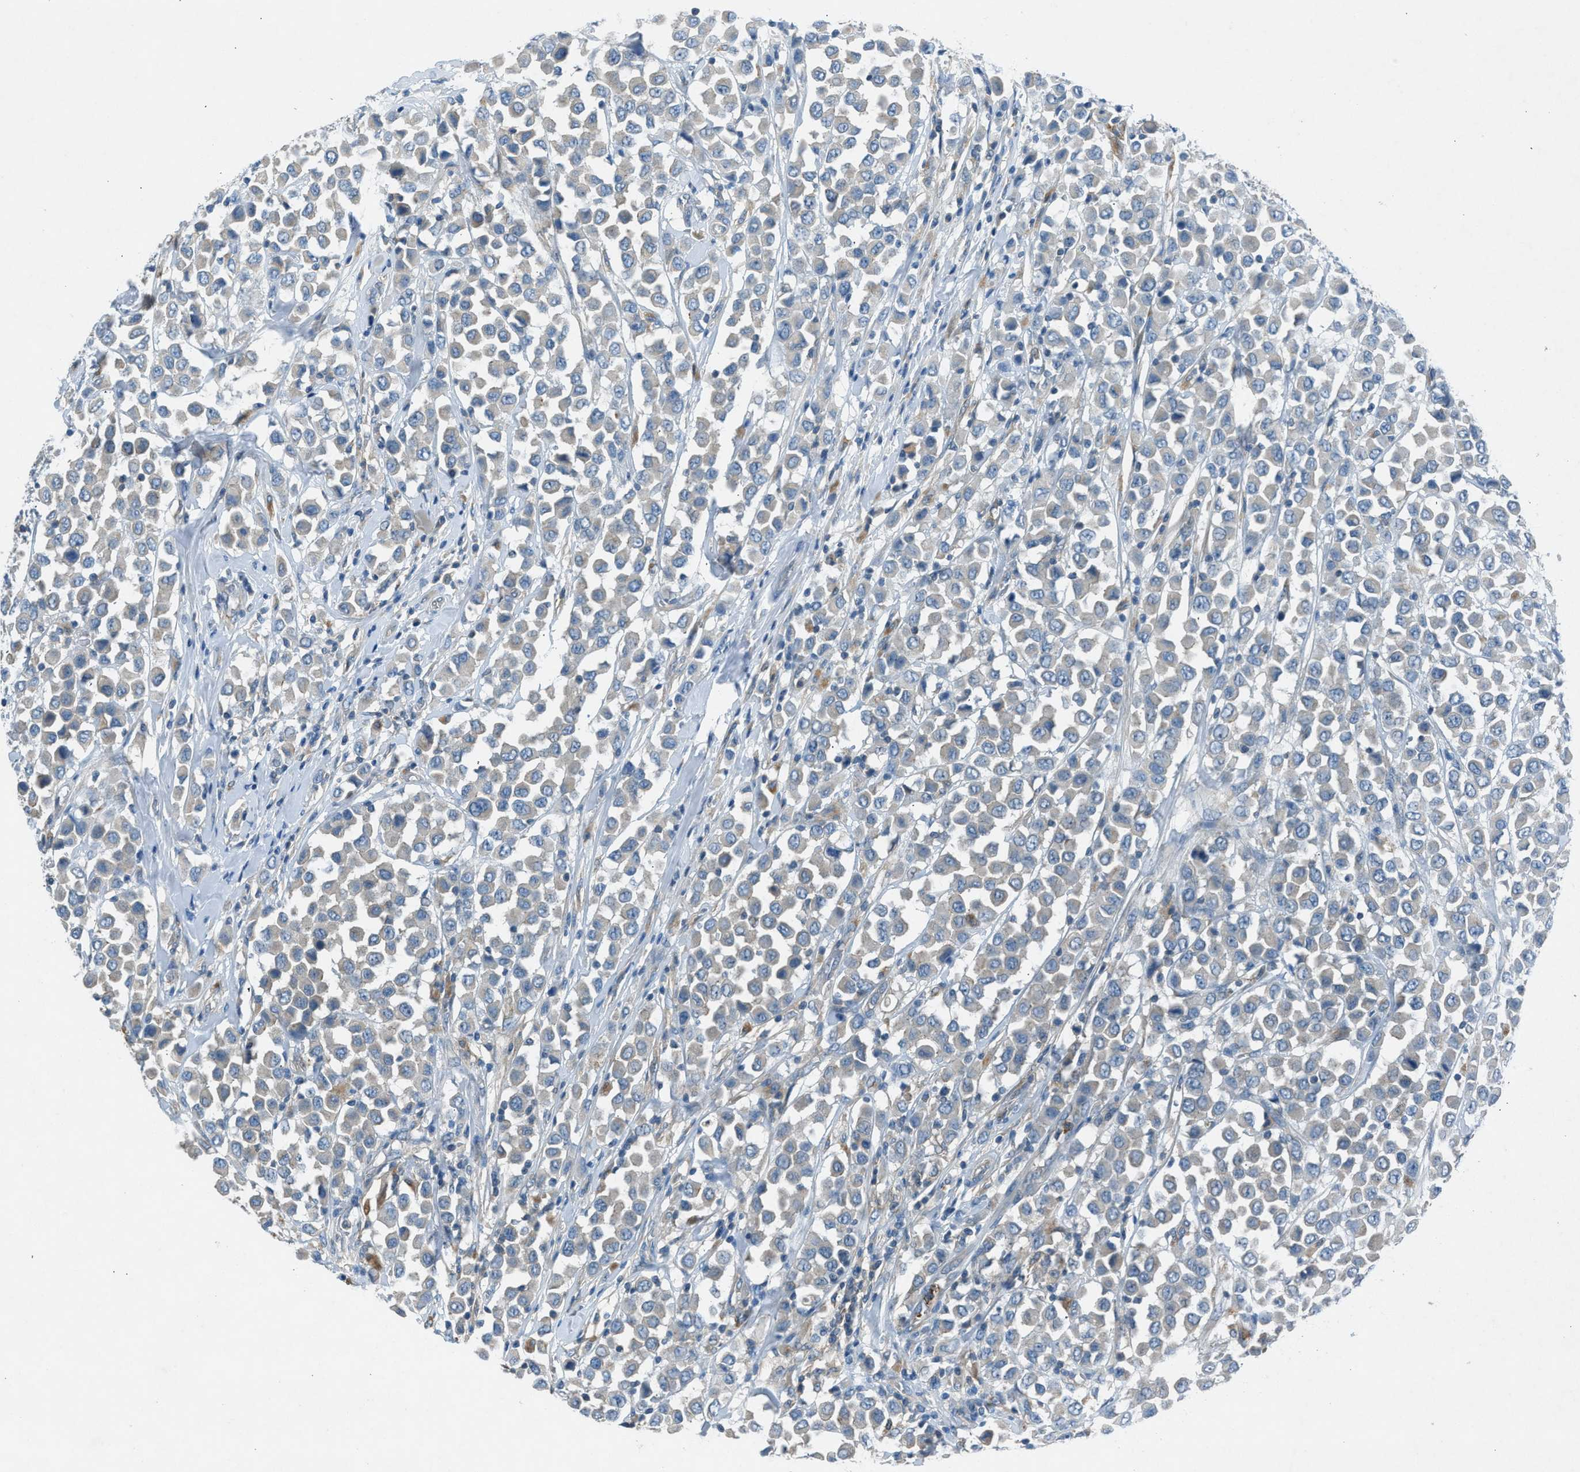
{"staining": {"intensity": "weak", "quantity": "<25%", "location": "cytoplasmic/membranous"}, "tissue": "breast cancer", "cell_type": "Tumor cells", "image_type": "cancer", "snomed": [{"axis": "morphology", "description": "Duct carcinoma"}, {"axis": "topography", "description": "Breast"}], "caption": "Immunohistochemistry (IHC) histopathology image of neoplastic tissue: human invasive ductal carcinoma (breast) stained with DAB exhibits no significant protein expression in tumor cells.", "gene": "BMP1", "patient": {"sex": "female", "age": 61}}